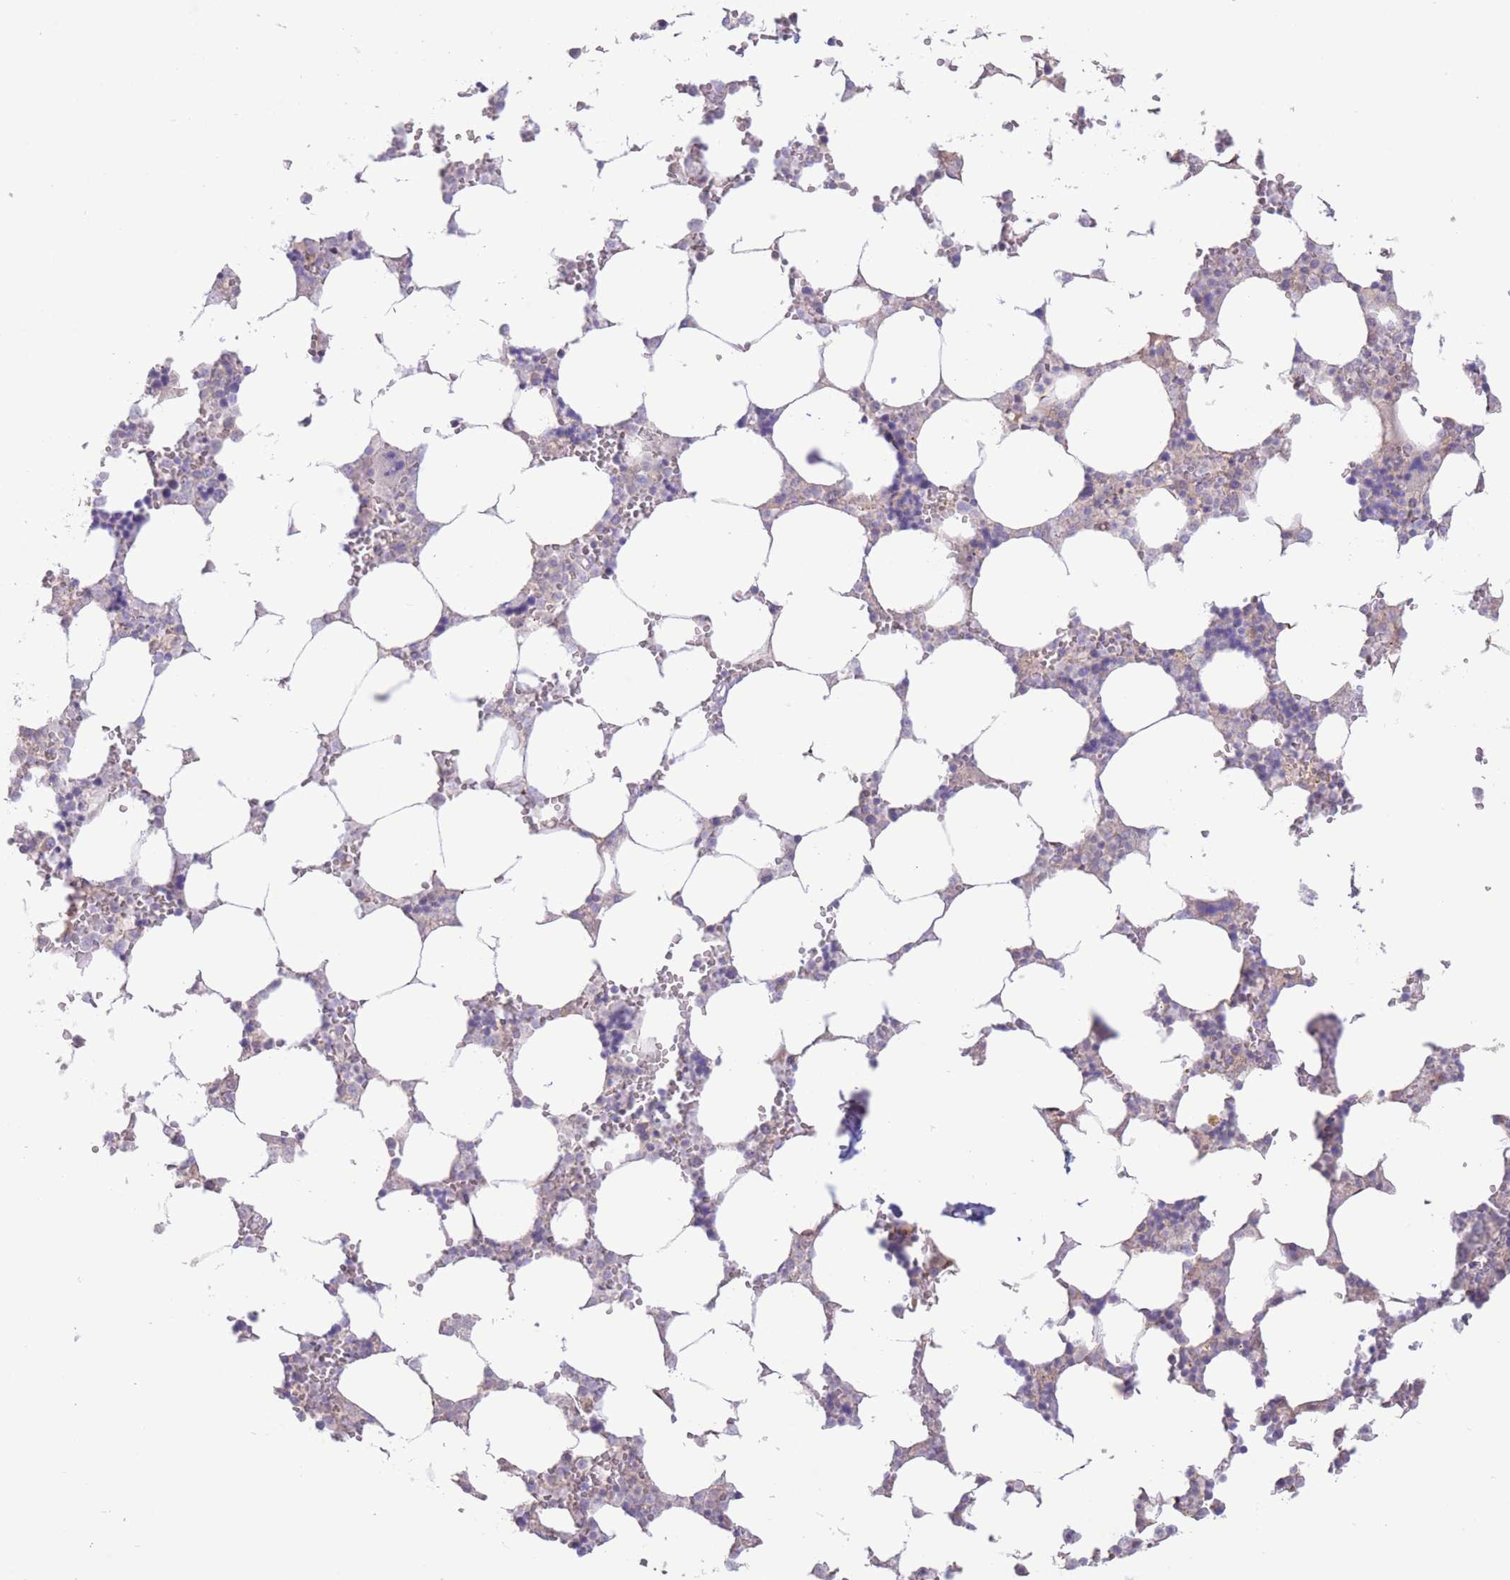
{"staining": {"intensity": "negative", "quantity": "none", "location": "none"}, "tissue": "bone marrow", "cell_type": "Hematopoietic cells", "image_type": "normal", "snomed": [{"axis": "morphology", "description": "Normal tissue, NOS"}, {"axis": "topography", "description": "Bone marrow"}], "caption": "Immunohistochemistry (IHC) image of benign human bone marrow stained for a protein (brown), which displays no expression in hematopoietic cells. The staining was performed using DAB to visualize the protein expression in brown, while the nuclei were stained in blue with hematoxylin (Magnification: 20x).", "gene": "FAH", "patient": {"sex": "male", "age": 64}}